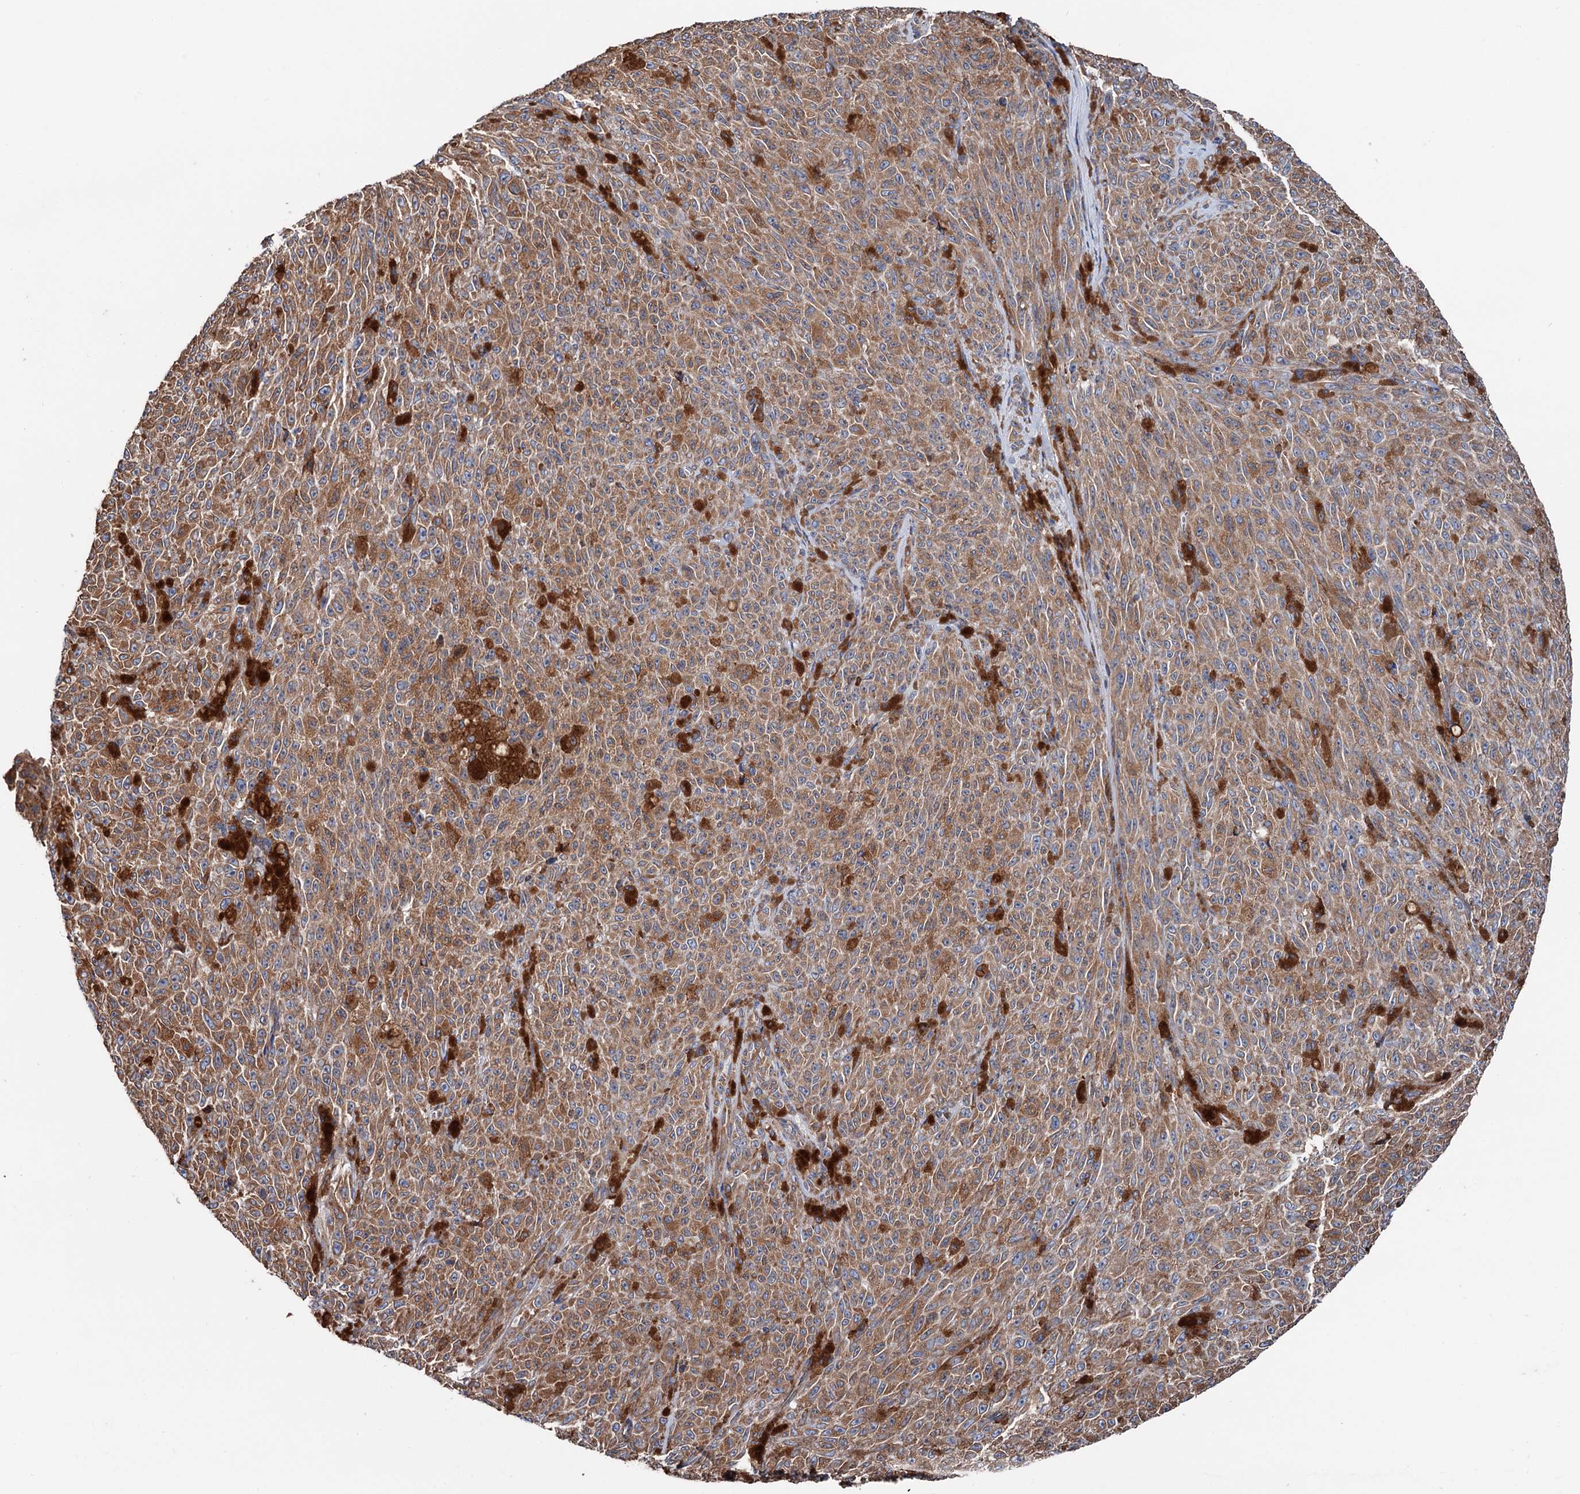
{"staining": {"intensity": "strong", "quantity": "25%-75%", "location": "cytoplasmic/membranous"}, "tissue": "melanoma", "cell_type": "Tumor cells", "image_type": "cancer", "snomed": [{"axis": "morphology", "description": "Malignant melanoma, NOS"}, {"axis": "topography", "description": "Skin"}], "caption": "Brown immunohistochemical staining in human melanoma reveals strong cytoplasmic/membranous expression in about 25%-75% of tumor cells.", "gene": "ERP29", "patient": {"sex": "female", "age": 82}}